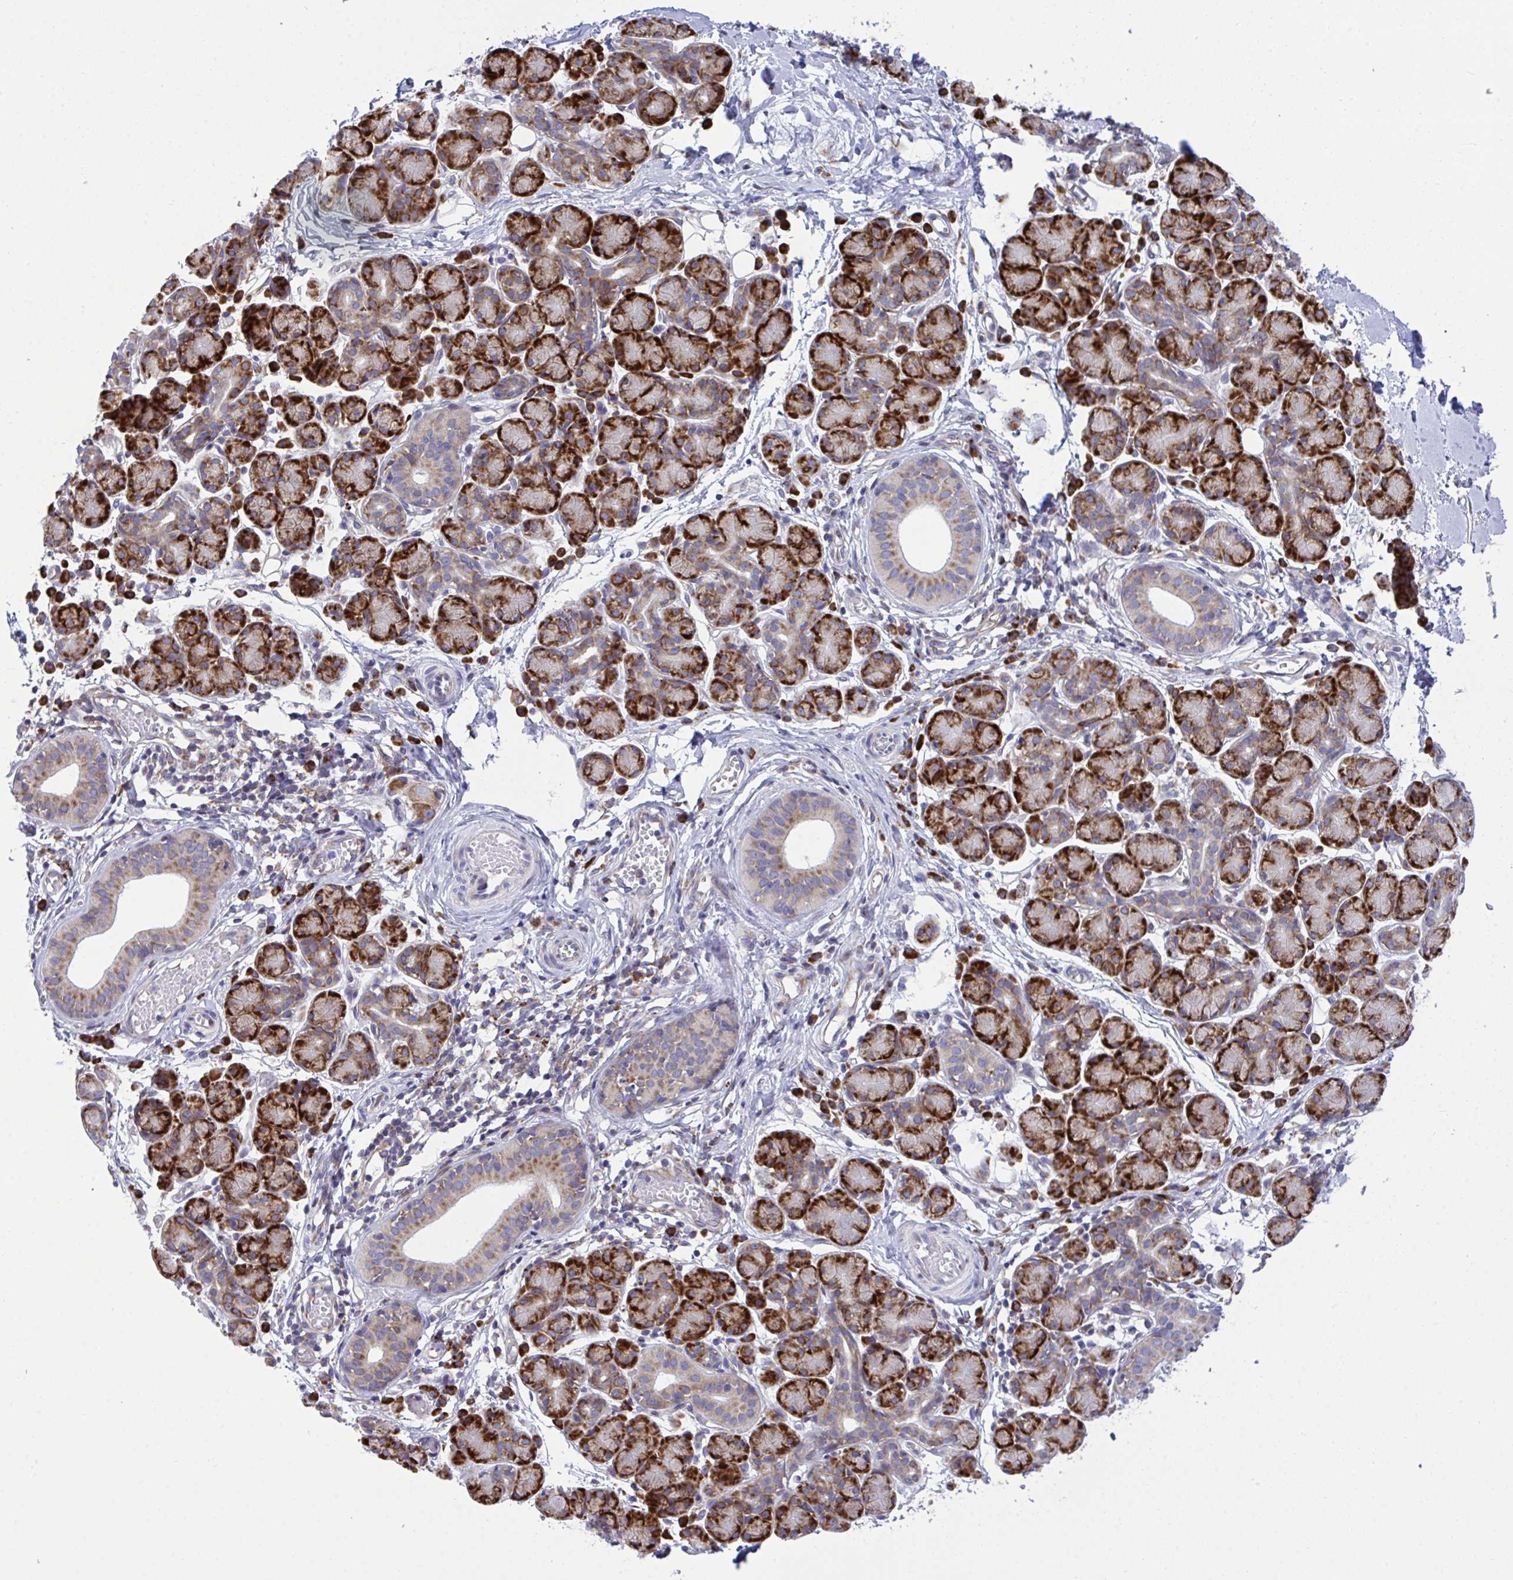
{"staining": {"intensity": "strong", "quantity": ">75%", "location": "cytoplasmic/membranous"}, "tissue": "salivary gland", "cell_type": "Glandular cells", "image_type": "normal", "snomed": [{"axis": "morphology", "description": "Normal tissue, NOS"}, {"axis": "morphology", "description": "Inflammation, NOS"}, {"axis": "topography", "description": "Lymph node"}, {"axis": "topography", "description": "Salivary gland"}], "caption": "Strong cytoplasmic/membranous protein expression is appreciated in approximately >75% of glandular cells in salivary gland.", "gene": "RPS15", "patient": {"sex": "male", "age": 3}}